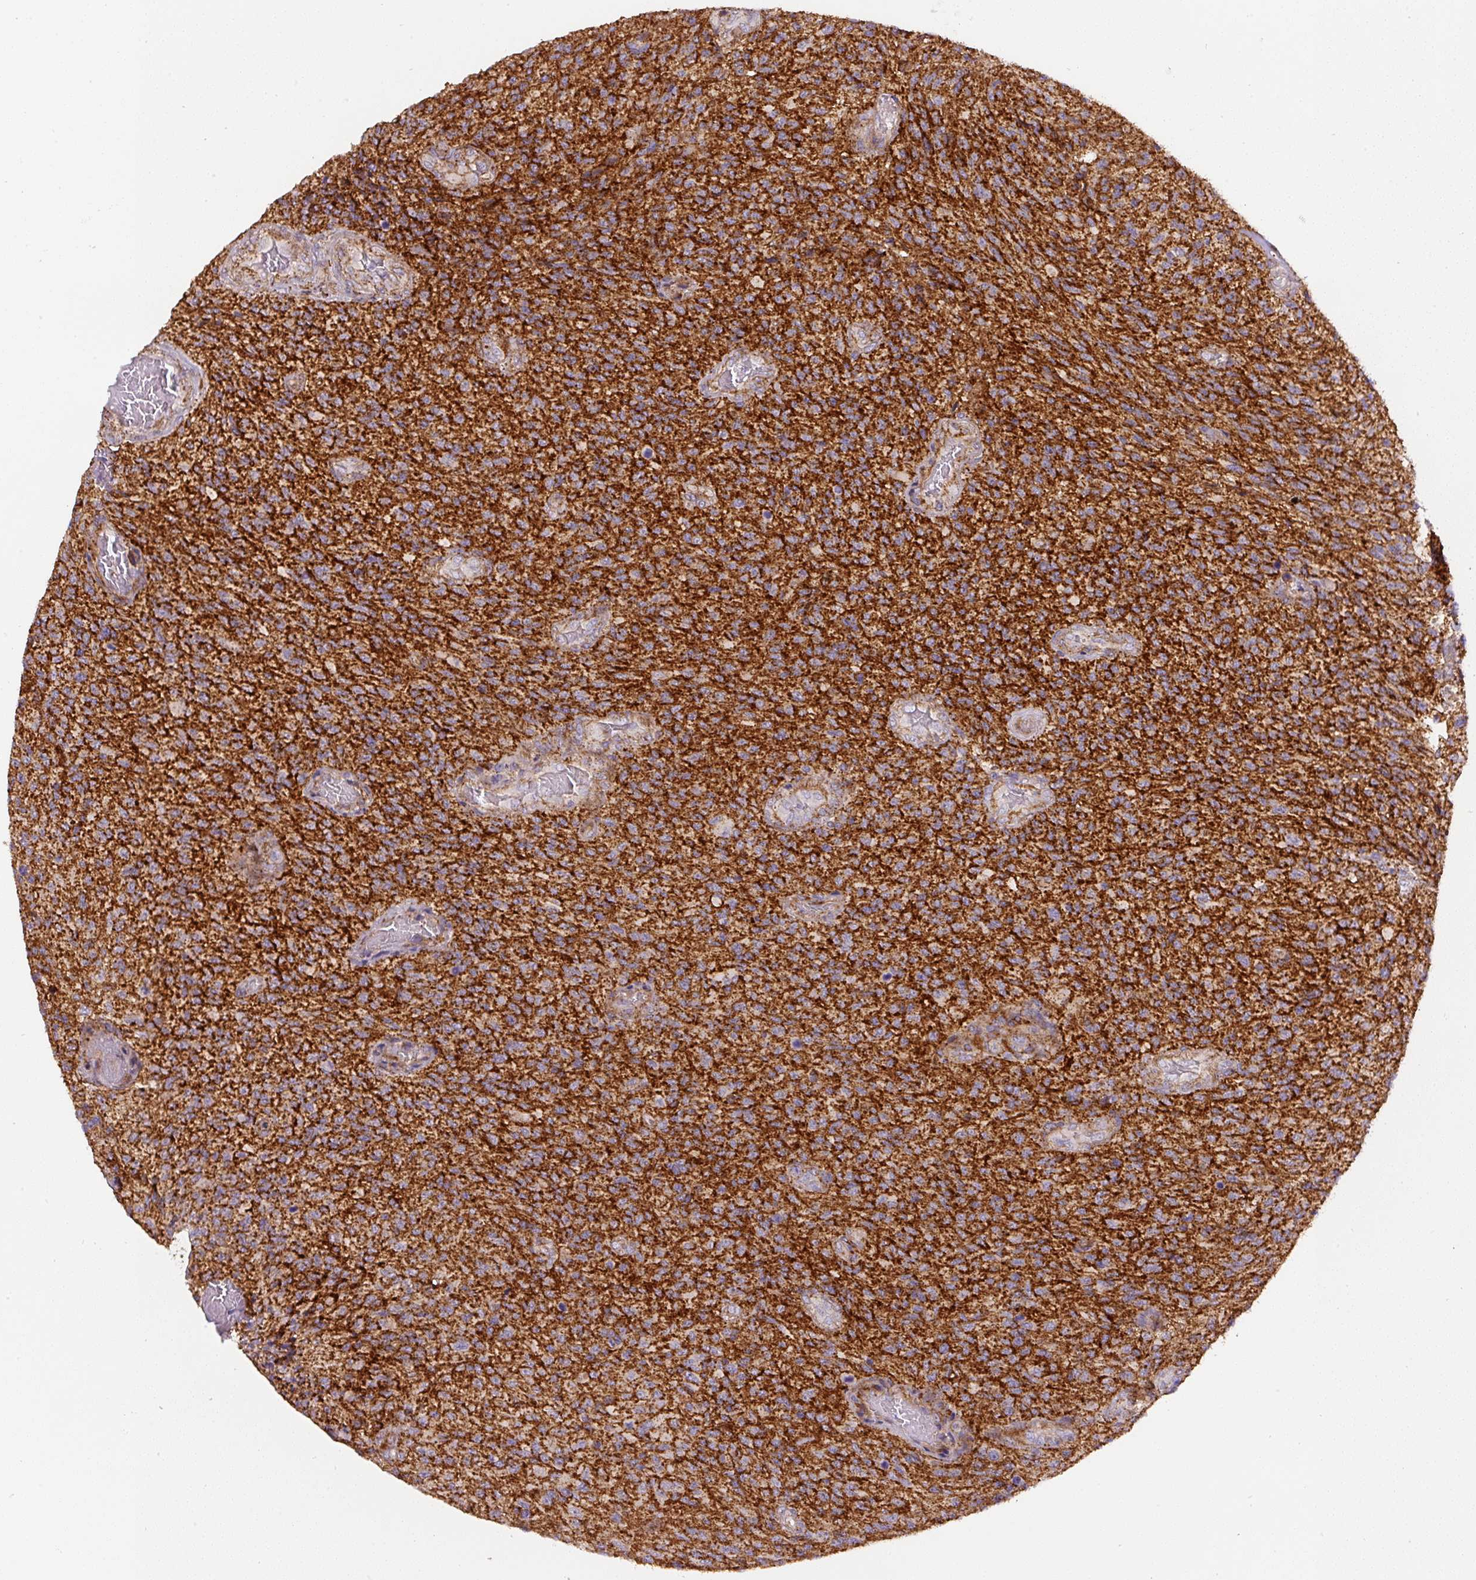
{"staining": {"intensity": "negative", "quantity": "none", "location": "none"}, "tissue": "glioma", "cell_type": "Tumor cells", "image_type": "cancer", "snomed": [{"axis": "morphology", "description": "Normal tissue, NOS"}, {"axis": "morphology", "description": "Glioma, malignant, High grade"}, {"axis": "topography", "description": "Cerebral cortex"}], "caption": "High power microscopy micrograph of an immunohistochemistry (IHC) image of glioma, revealing no significant positivity in tumor cells. The staining is performed using DAB brown chromogen with nuclei counter-stained in using hematoxylin.", "gene": "RNF170", "patient": {"sex": "male", "age": 56}}